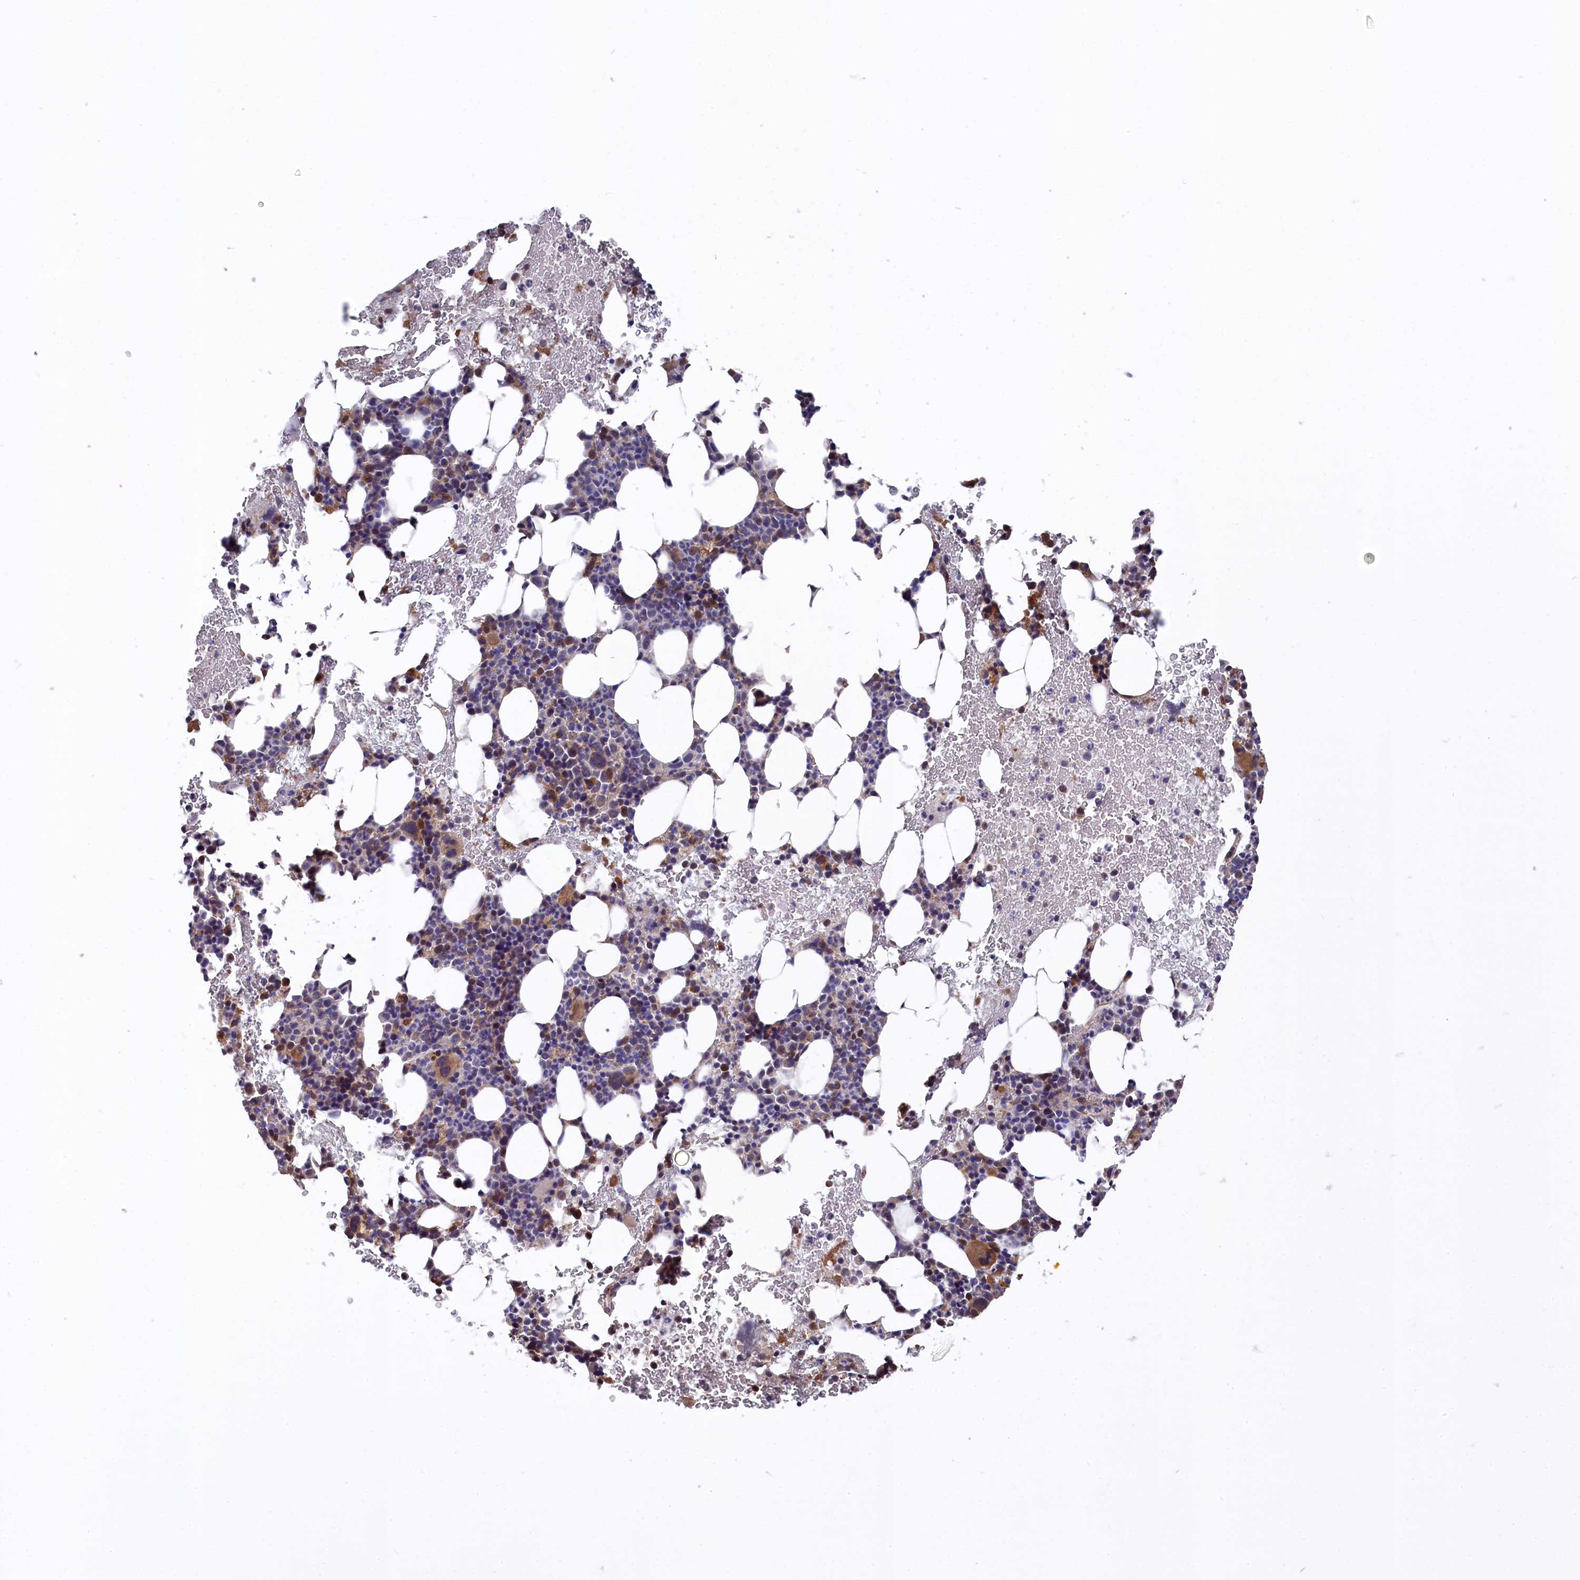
{"staining": {"intensity": "moderate", "quantity": "<25%", "location": "cytoplasmic/membranous"}, "tissue": "bone marrow", "cell_type": "Hematopoietic cells", "image_type": "normal", "snomed": [{"axis": "morphology", "description": "Normal tissue, NOS"}, {"axis": "topography", "description": "Bone marrow"}], "caption": "Protein staining exhibits moderate cytoplasmic/membranous positivity in about <25% of hematopoietic cells in benign bone marrow. (DAB IHC with brightfield microscopy, high magnification).", "gene": "SLC12A4", "patient": {"sex": "female", "age": 37}}